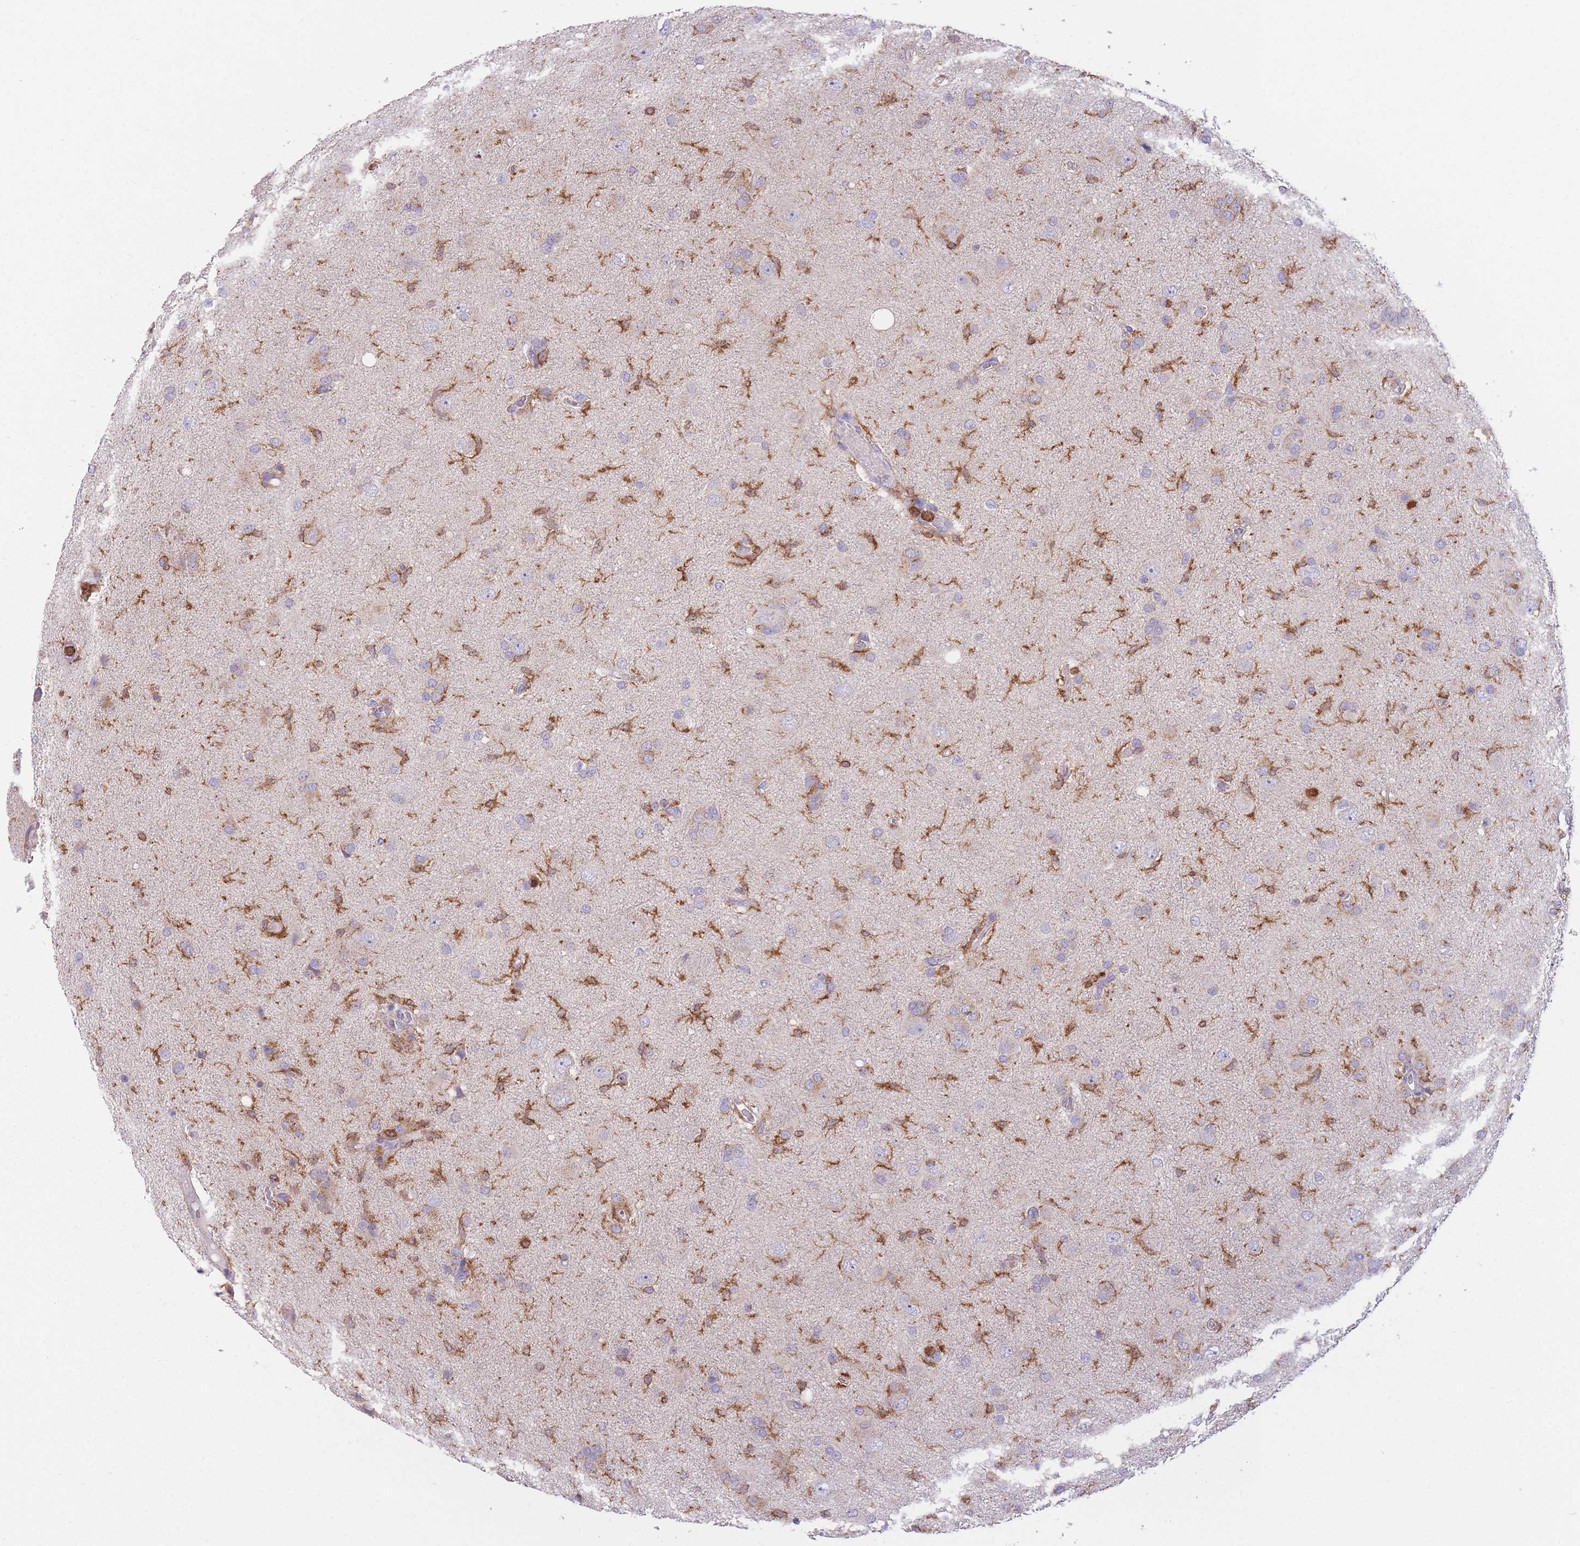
{"staining": {"intensity": "negative", "quantity": "none", "location": "none"}, "tissue": "glioma", "cell_type": "Tumor cells", "image_type": "cancer", "snomed": [{"axis": "morphology", "description": "Glioma, malignant, High grade"}, {"axis": "topography", "description": "Brain"}], "caption": "A high-resolution micrograph shows immunohistochemistry (IHC) staining of malignant high-grade glioma, which demonstrates no significant expression in tumor cells.", "gene": "PRAM1", "patient": {"sex": "female", "age": 57}}